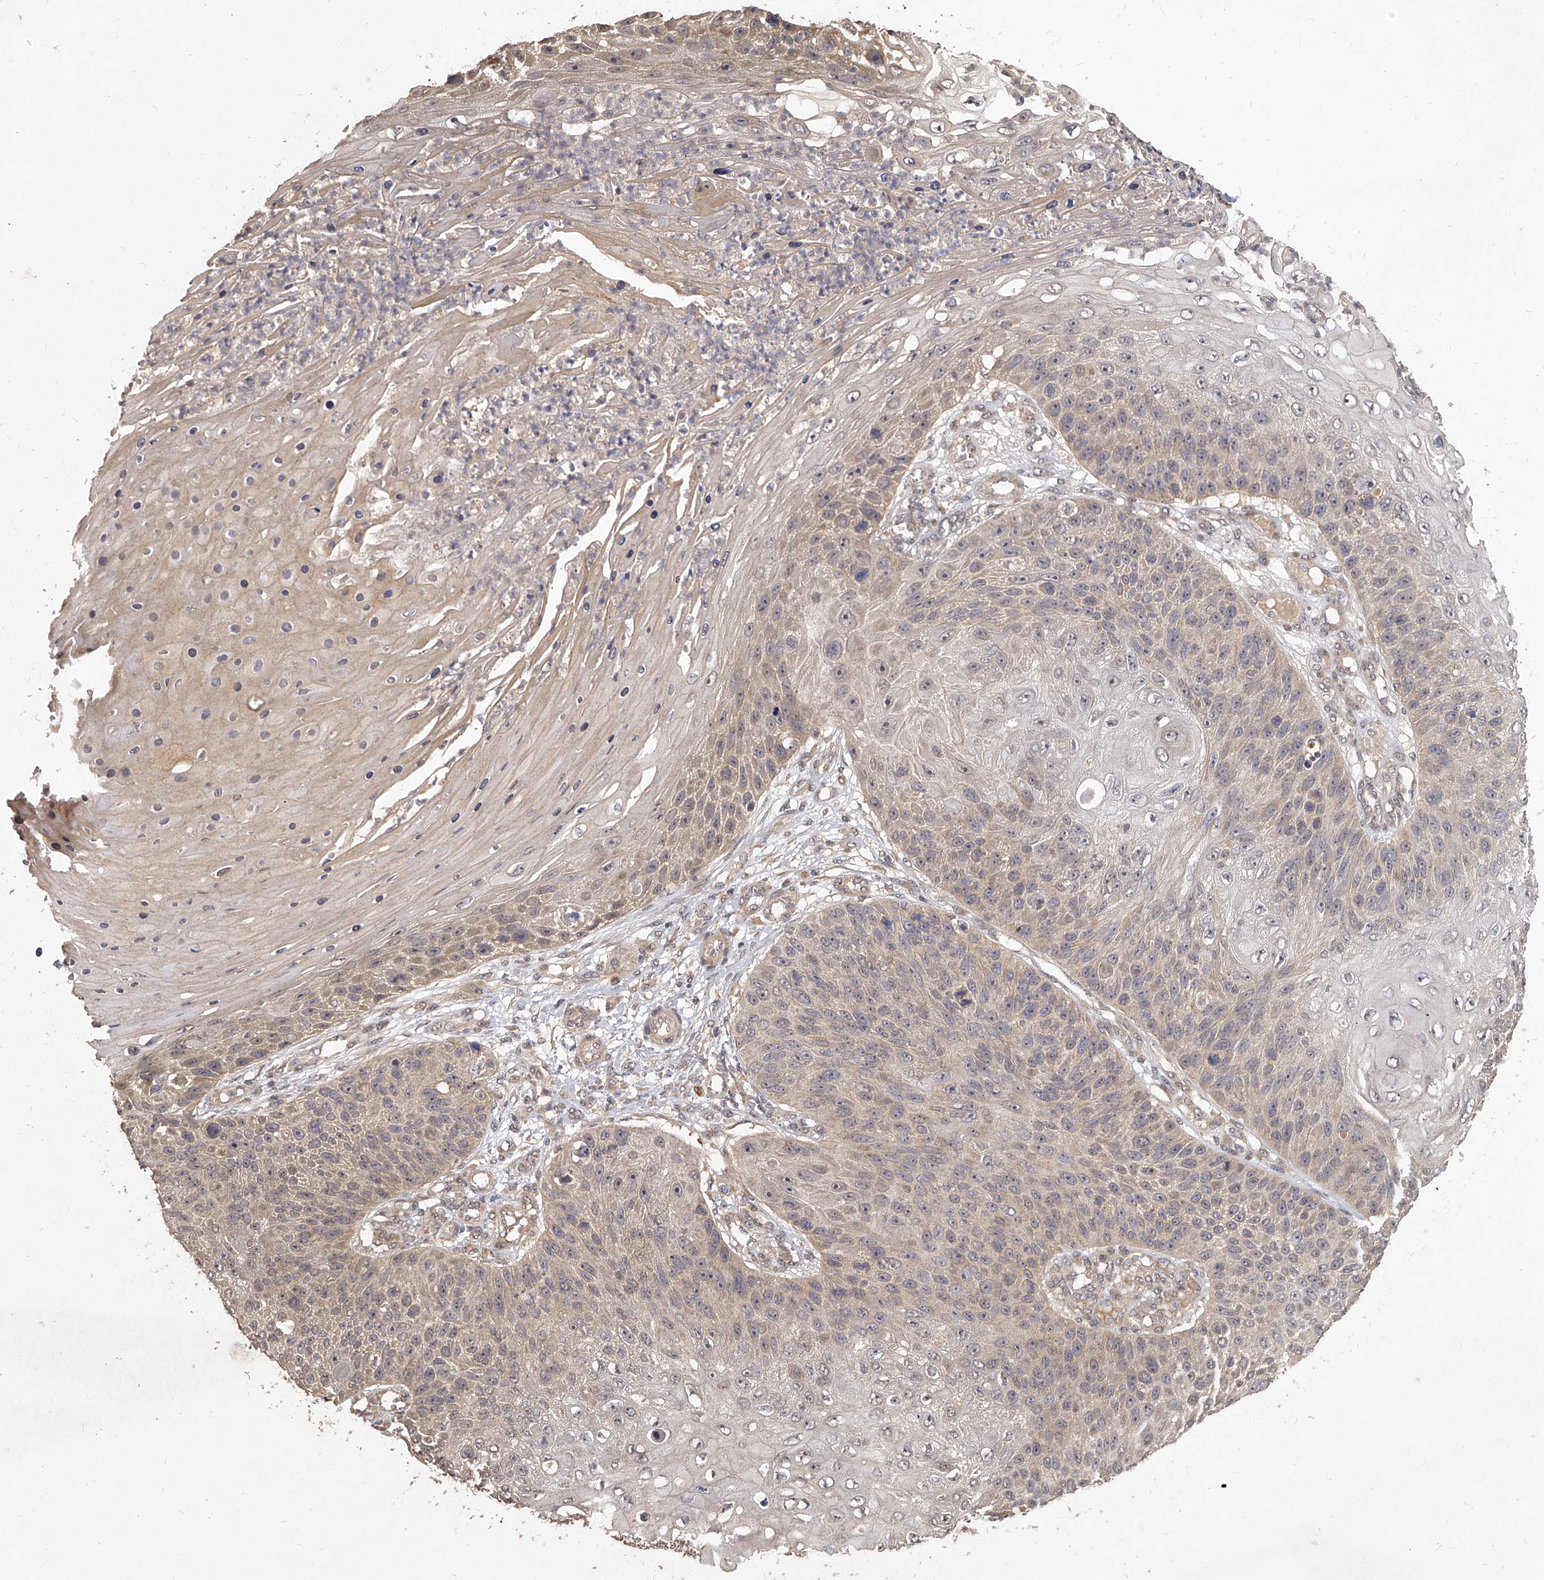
{"staining": {"intensity": "weak", "quantity": "<25%", "location": "cytoplasmic/membranous"}, "tissue": "skin cancer", "cell_type": "Tumor cells", "image_type": "cancer", "snomed": [{"axis": "morphology", "description": "Squamous cell carcinoma, NOS"}, {"axis": "topography", "description": "Skin"}], "caption": "Immunohistochemistry of human squamous cell carcinoma (skin) demonstrates no positivity in tumor cells.", "gene": "SLC37A1", "patient": {"sex": "female", "age": 88}}